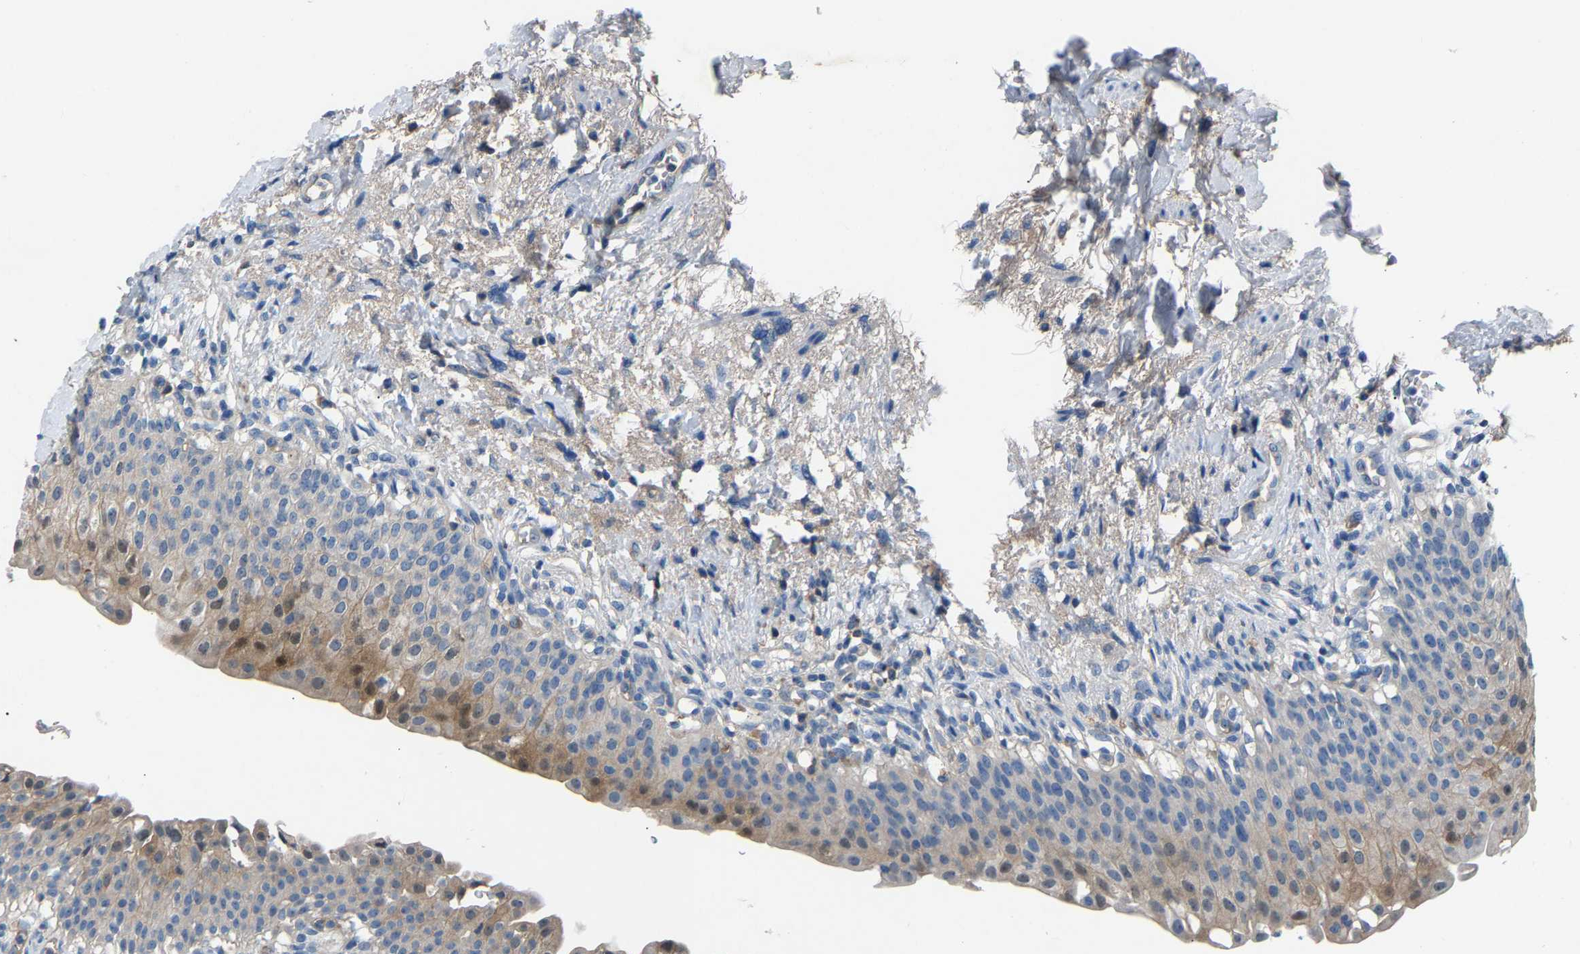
{"staining": {"intensity": "moderate", "quantity": "25%-75%", "location": "cytoplasmic/membranous"}, "tissue": "urinary bladder", "cell_type": "Urothelial cells", "image_type": "normal", "snomed": [{"axis": "morphology", "description": "Normal tissue, NOS"}, {"axis": "topography", "description": "Urinary bladder"}], "caption": "Immunohistochemical staining of normal urinary bladder shows medium levels of moderate cytoplasmic/membranous positivity in about 25%-75% of urothelial cells.", "gene": "DNAAF5", "patient": {"sex": "female", "age": 60}}